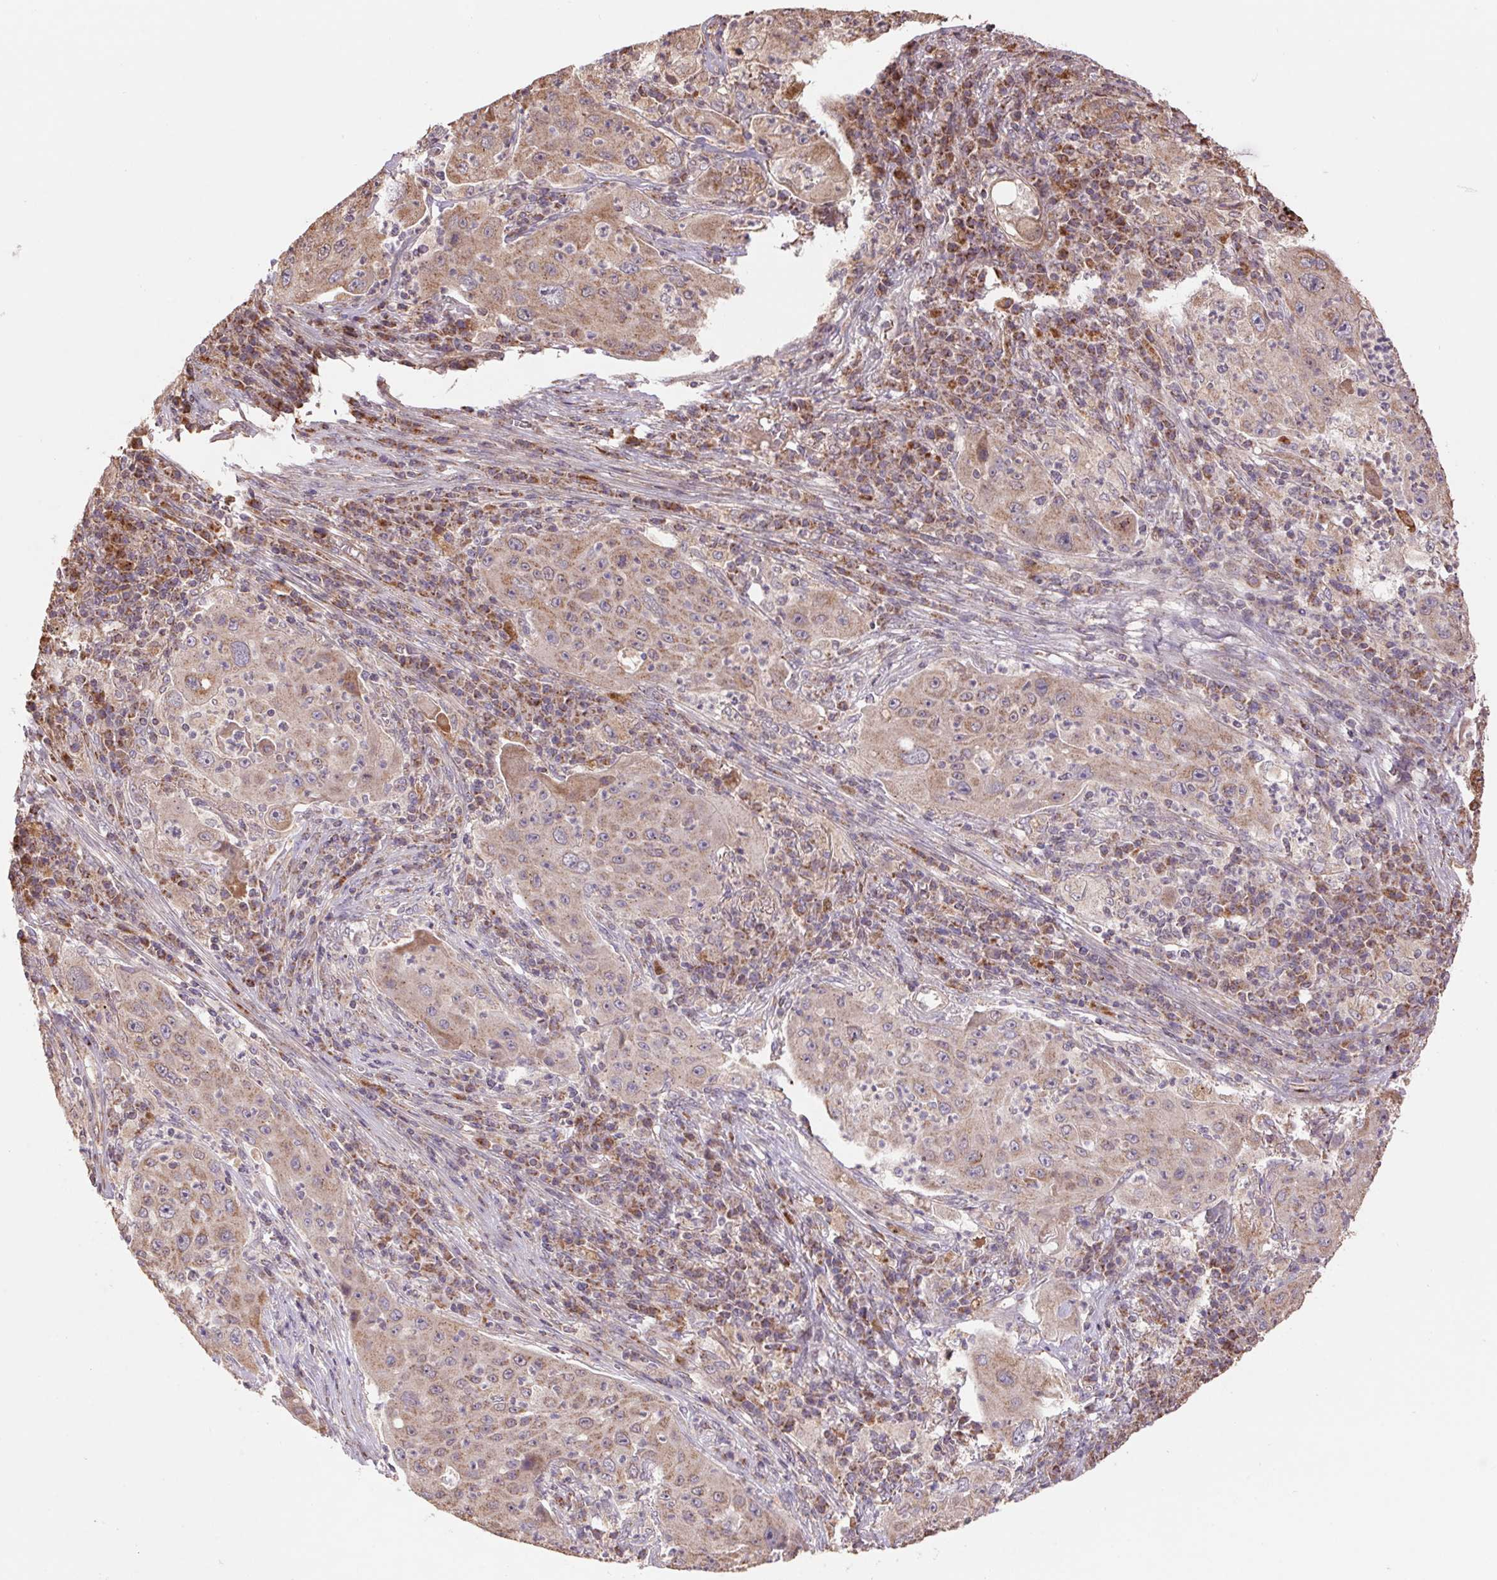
{"staining": {"intensity": "weak", "quantity": "25%-75%", "location": "cytoplasmic/membranous"}, "tissue": "lung cancer", "cell_type": "Tumor cells", "image_type": "cancer", "snomed": [{"axis": "morphology", "description": "Squamous cell carcinoma, NOS"}, {"axis": "topography", "description": "Lung"}], "caption": "DAB (3,3'-diaminobenzidine) immunohistochemical staining of human lung cancer shows weak cytoplasmic/membranous protein staining in about 25%-75% of tumor cells.", "gene": "PDHA1", "patient": {"sex": "female", "age": 59}}